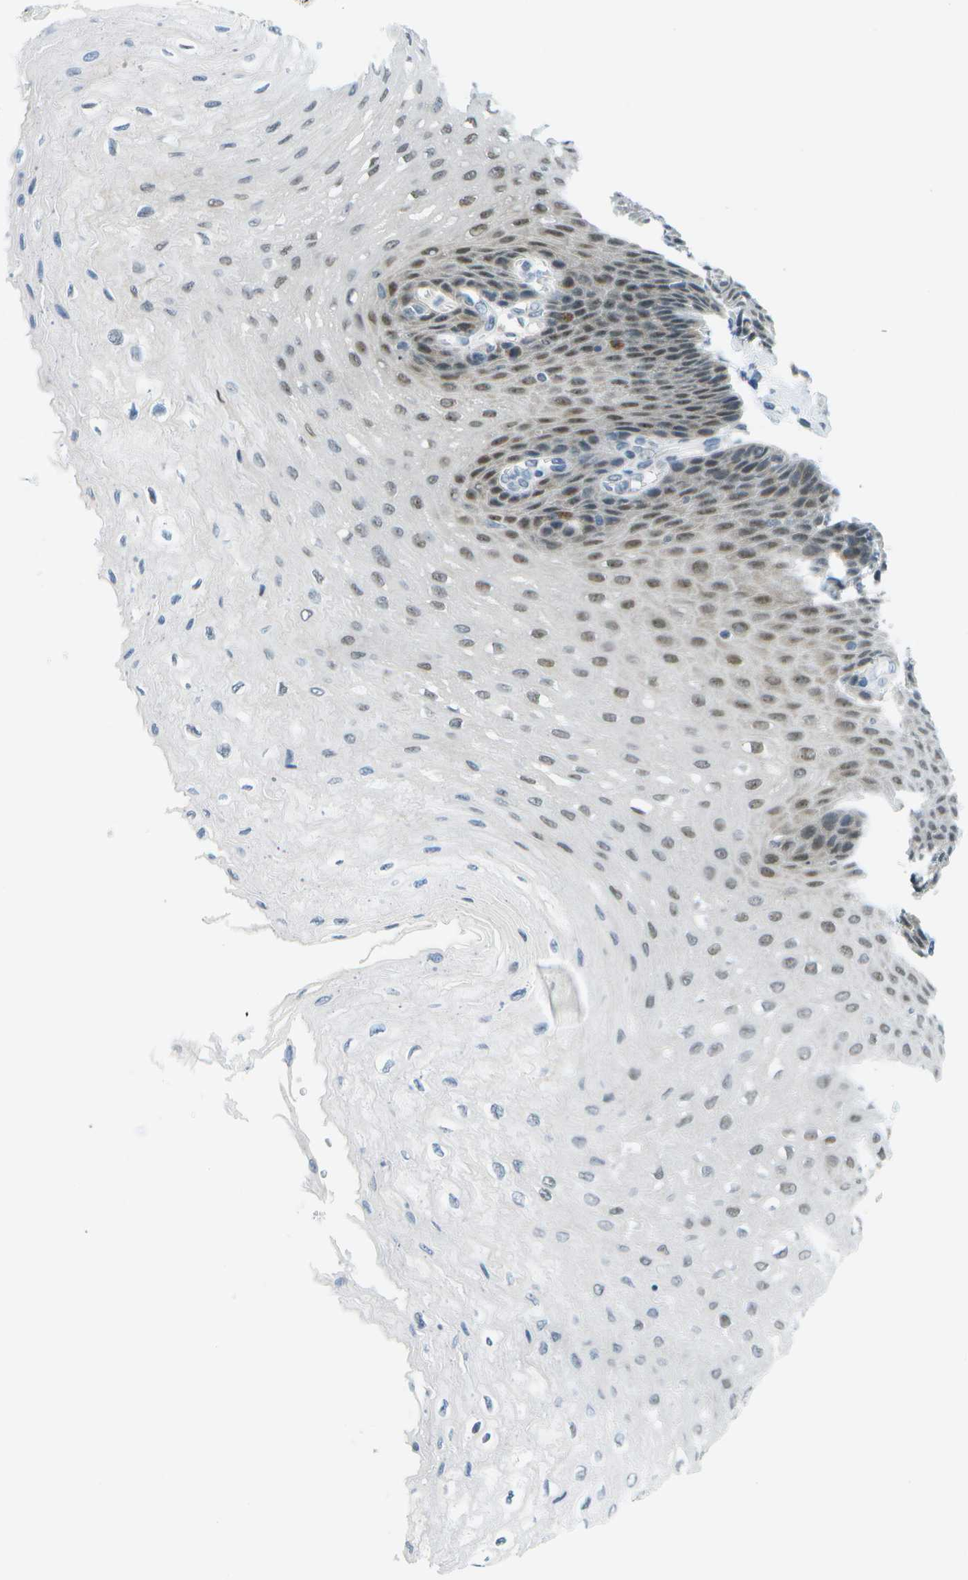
{"staining": {"intensity": "weak", "quantity": ">75%", "location": "nuclear"}, "tissue": "esophagus", "cell_type": "Squamous epithelial cells", "image_type": "normal", "snomed": [{"axis": "morphology", "description": "Normal tissue, NOS"}, {"axis": "topography", "description": "Esophagus"}], "caption": "IHC histopathology image of unremarkable human esophagus stained for a protein (brown), which exhibits low levels of weak nuclear positivity in about >75% of squamous epithelial cells.", "gene": "PITHD1", "patient": {"sex": "female", "age": 72}}